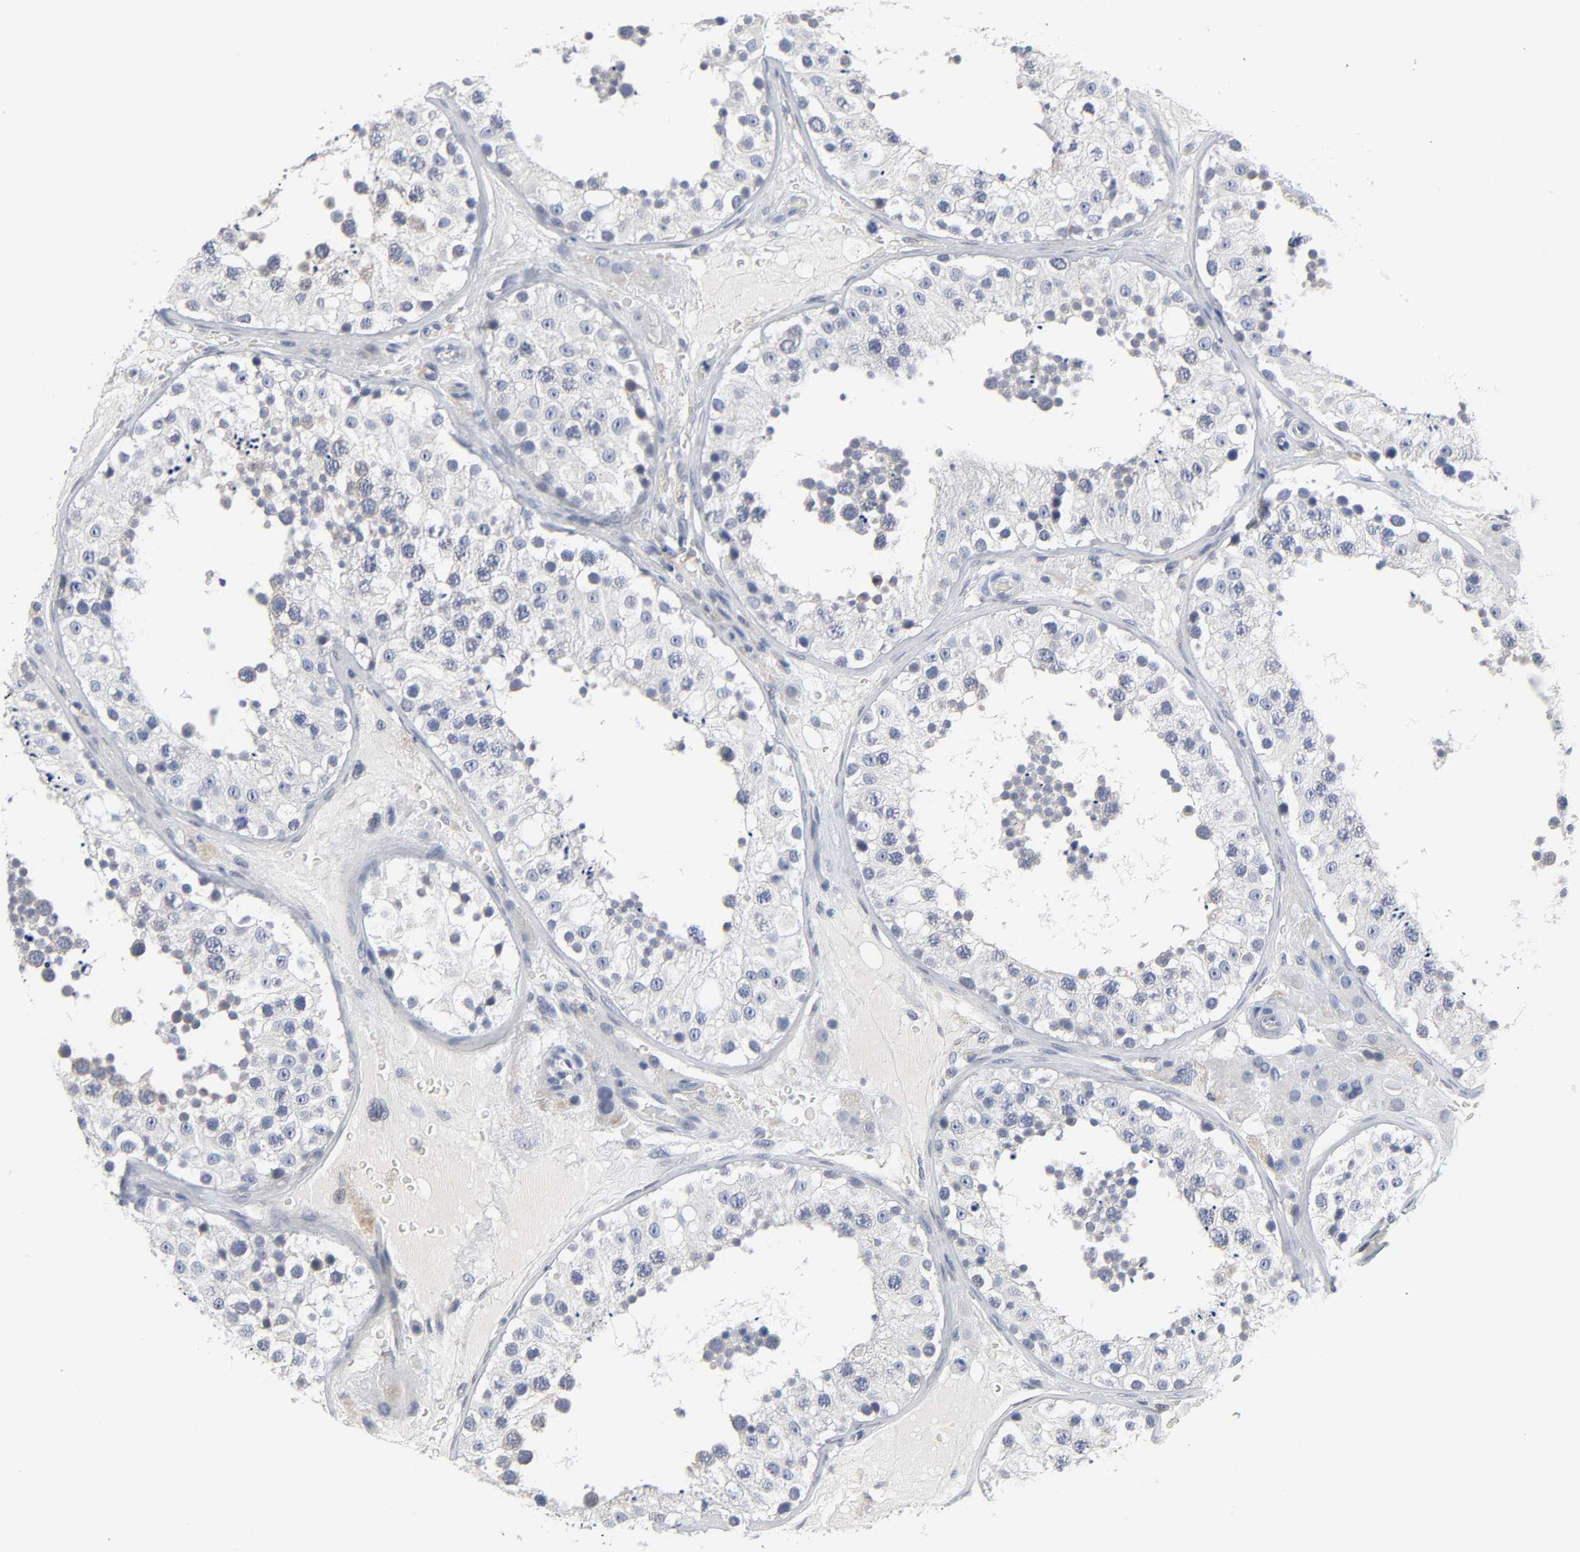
{"staining": {"intensity": "weak", "quantity": "<25%", "location": "cytoplasmic/membranous"}, "tissue": "testis", "cell_type": "Cells in seminiferous ducts", "image_type": "normal", "snomed": [{"axis": "morphology", "description": "Normal tissue, NOS"}, {"axis": "topography", "description": "Testis"}], "caption": "IHC of normal testis reveals no staining in cells in seminiferous ducts.", "gene": "SALL2", "patient": {"sex": "male", "age": 26}}